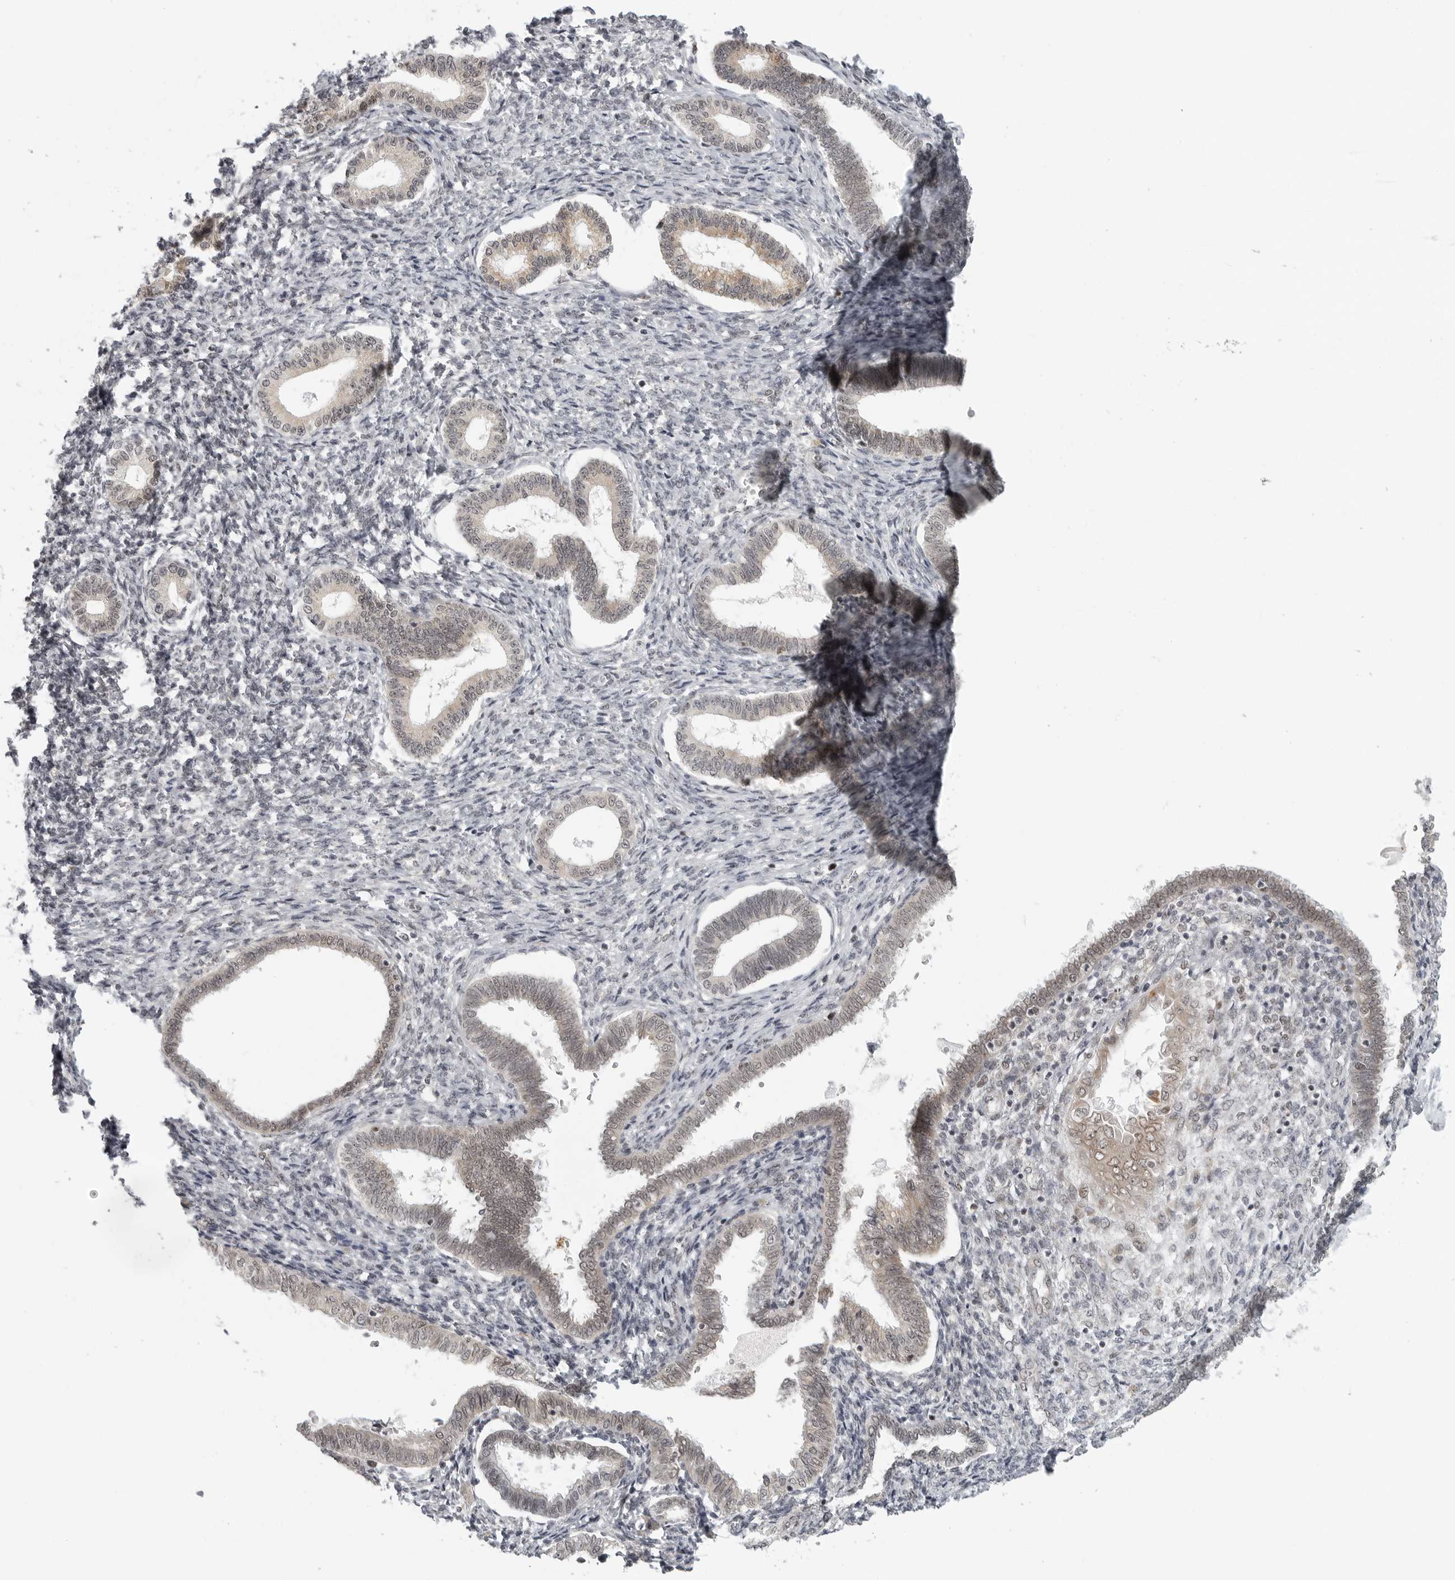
{"staining": {"intensity": "negative", "quantity": "none", "location": "none"}, "tissue": "endometrium", "cell_type": "Cells in endometrial stroma", "image_type": "normal", "snomed": [{"axis": "morphology", "description": "Normal tissue, NOS"}, {"axis": "topography", "description": "Endometrium"}], "caption": "IHC photomicrograph of unremarkable endometrium: endometrium stained with DAB (3,3'-diaminobenzidine) demonstrates no significant protein positivity in cells in endometrial stroma.", "gene": "PRDM10", "patient": {"sex": "female", "age": 77}}